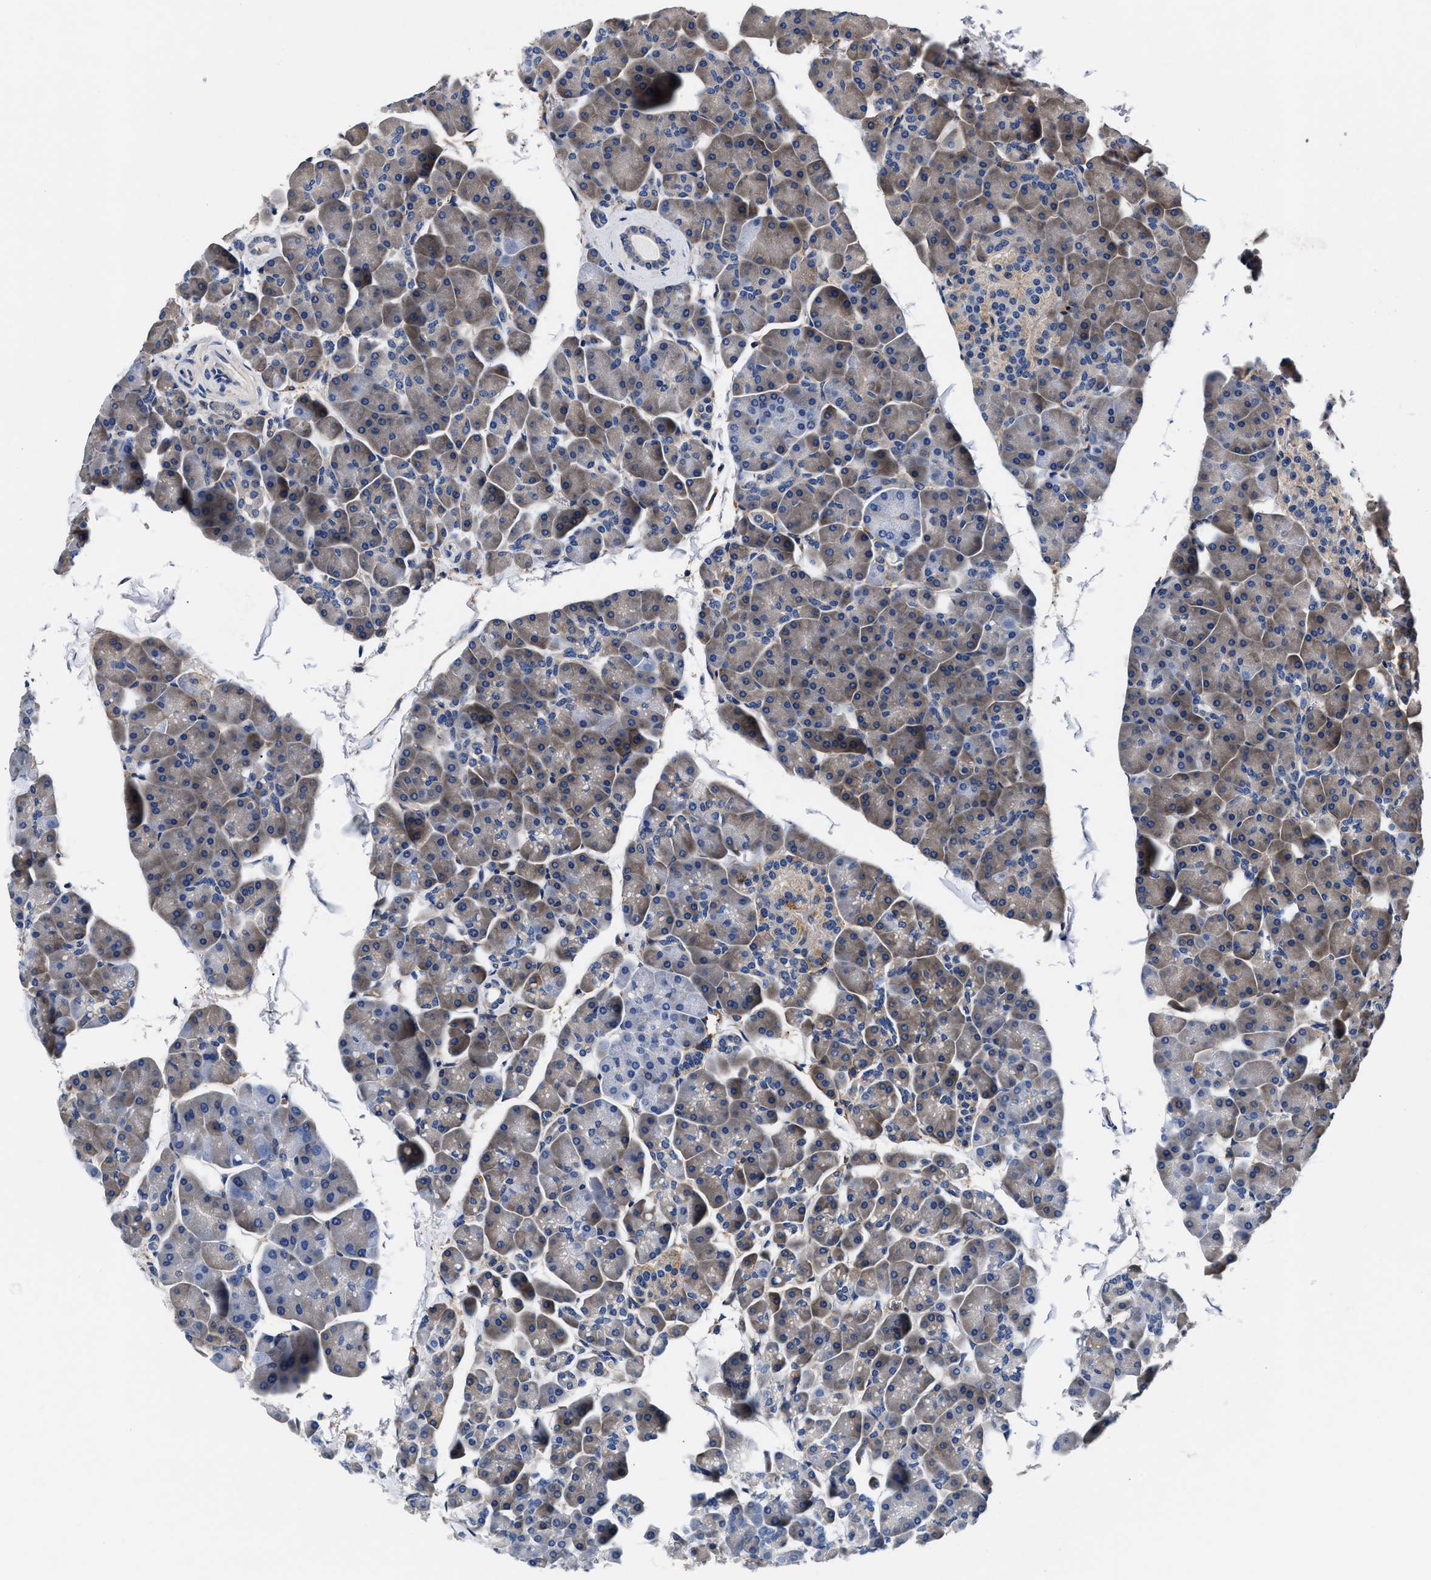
{"staining": {"intensity": "weak", "quantity": "25%-75%", "location": "cytoplasmic/membranous"}, "tissue": "pancreas", "cell_type": "Exocrine glandular cells", "image_type": "normal", "snomed": [{"axis": "morphology", "description": "Normal tissue, NOS"}, {"axis": "topography", "description": "Pancreas"}], "caption": "High-magnification brightfield microscopy of unremarkable pancreas stained with DAB (3,3'-diaminobenzidine) (brown) and counterstained with hematoxylin (blue). exocrine glandular cells exhibit weak cytoplasmic/membranous positivity is identified in about25%-75% of cells. (IHC, brightfield microscopy, high magnification).", "gene": "SH3GL1", "patient": {"sex": "male", "age": 35}}